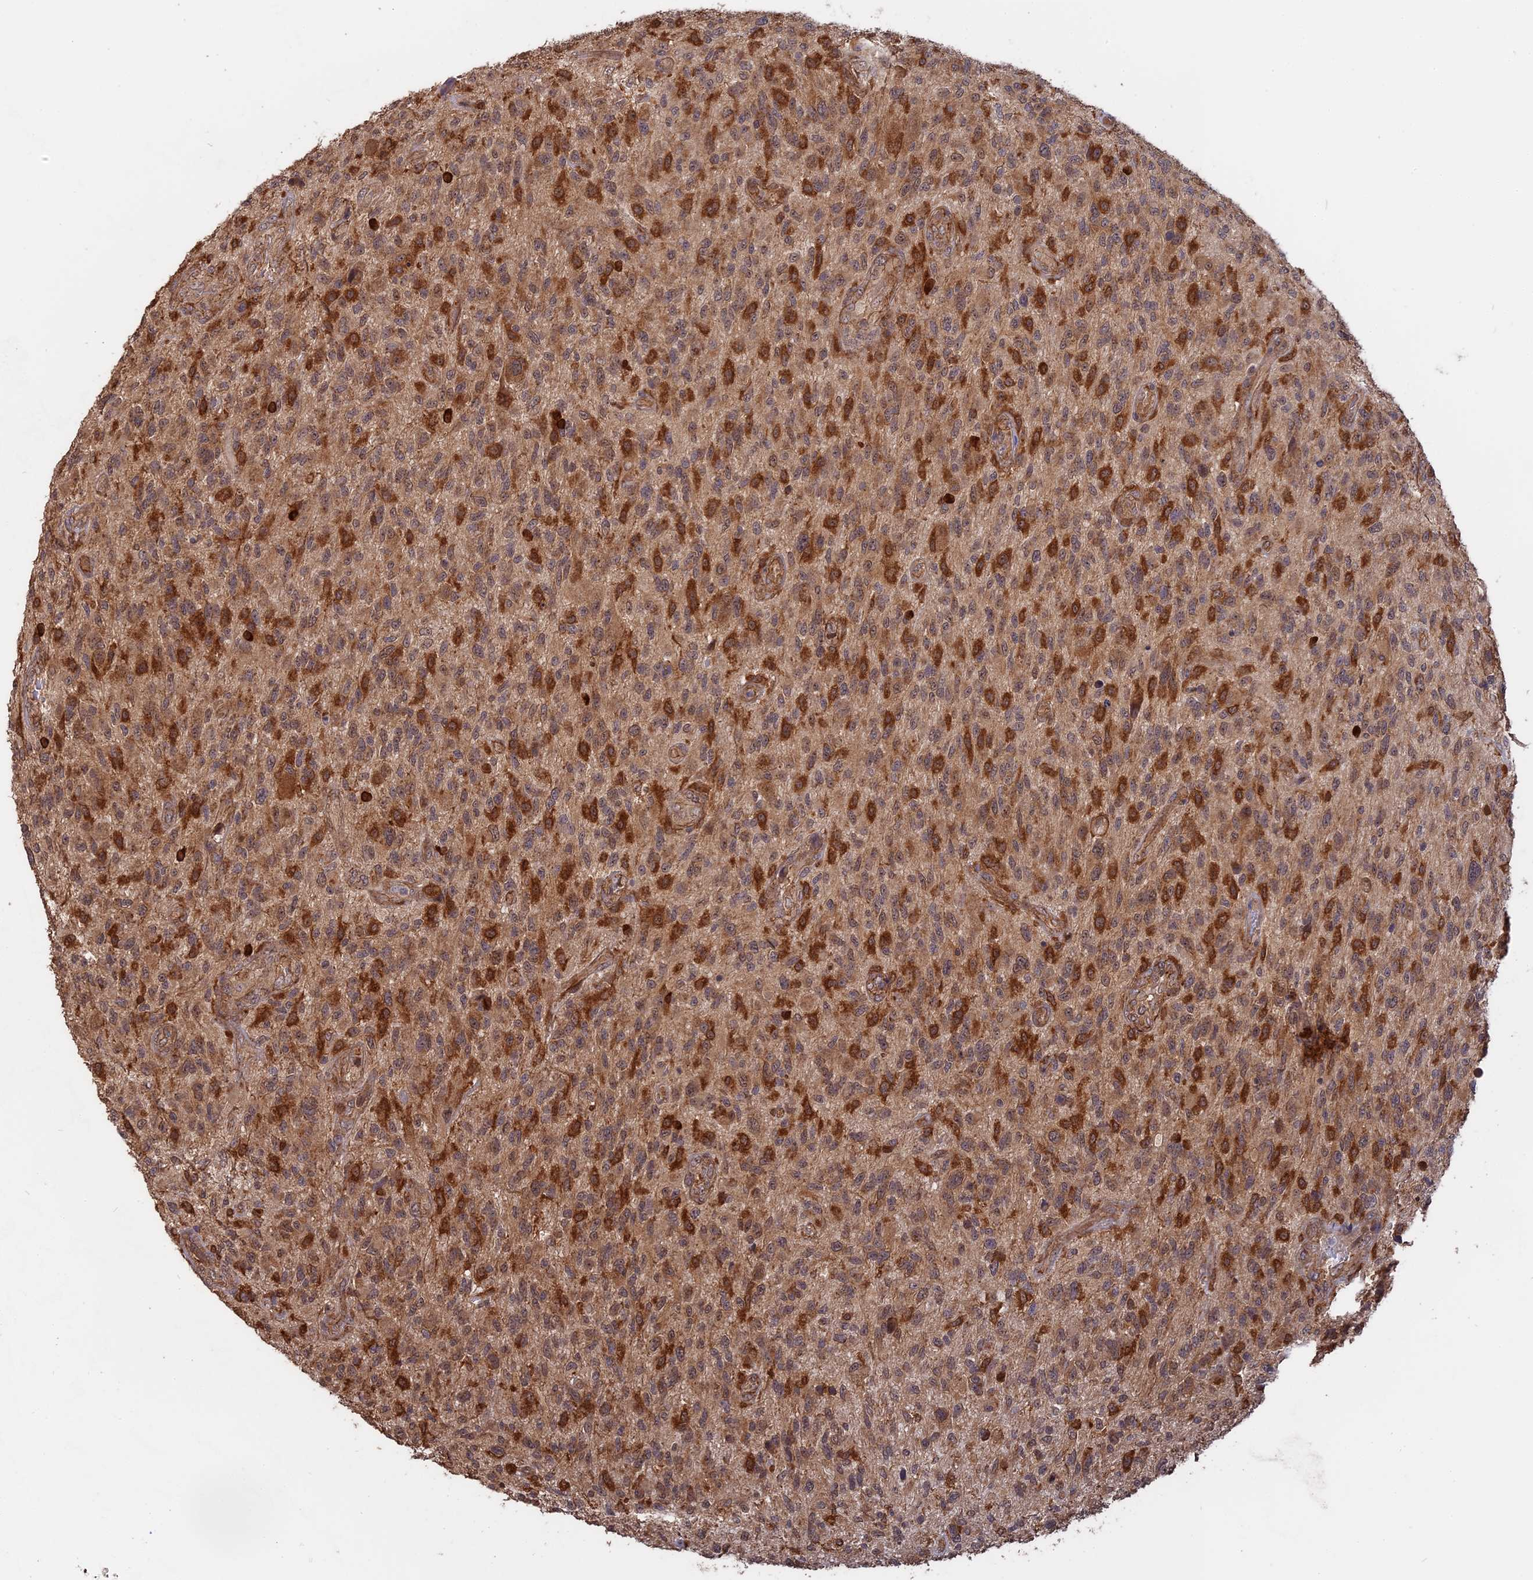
{"staining": {"intensity": "strong", "quantity": "25%-75%", "location": "cytoplasmic/membranous"}, "tissue": "glioma", "cell_type": "Tumor cells", "image_type": "cancer", "snomed": [{"axis": "morphology", "description": "Glioma, malignant, High grade"}, {"axis": "topography", "description": "Brain"}], "caption": "Immunohistochemistry (DAB) staining of glioma demonstrates strong cytoplasmic/membranous protein positivity in approximately 25%-75% of tumor cells.", "gene": "SAC3D1", "patient": {"sex": "male", "age": 47}}